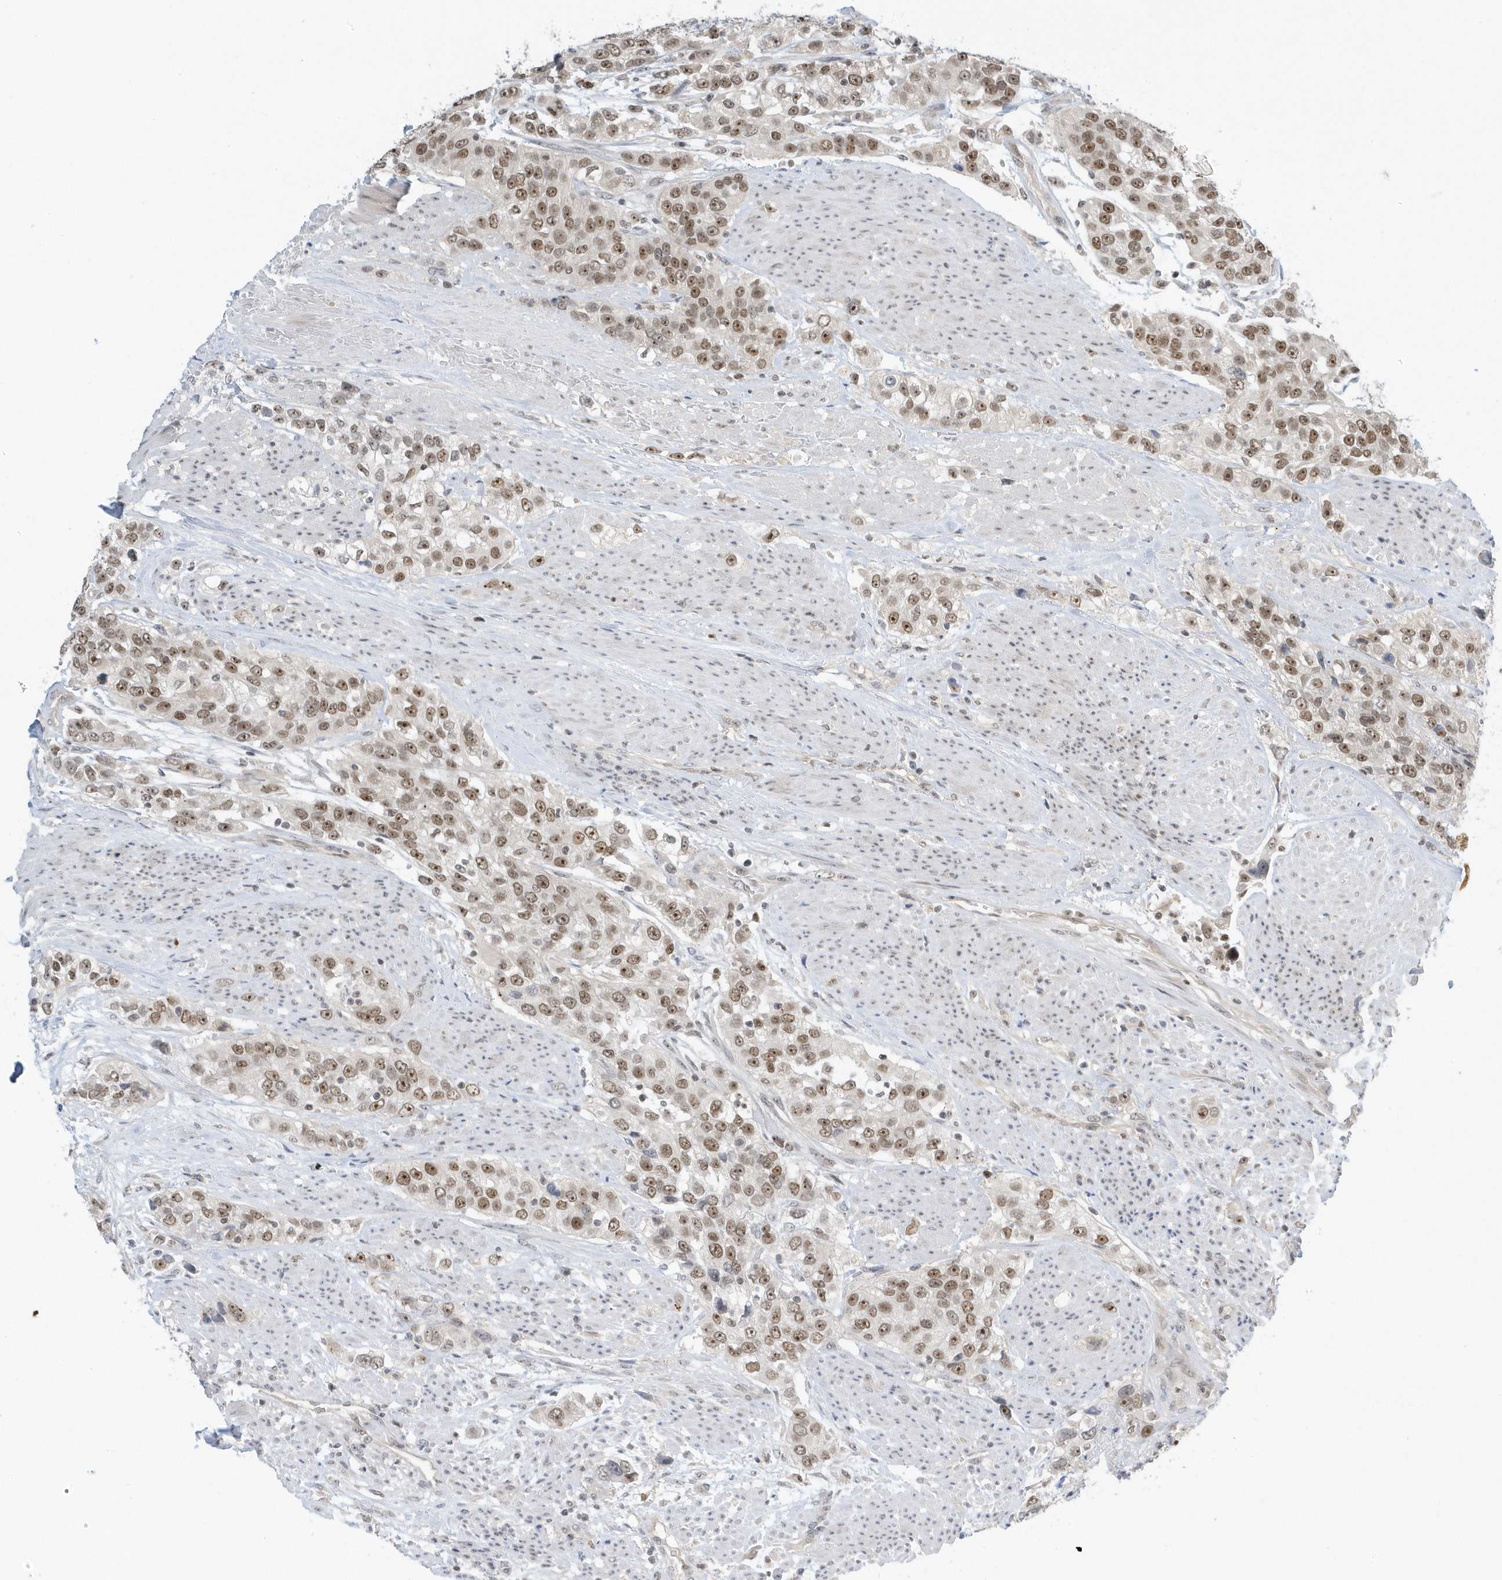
{"staining": {"intensity": "moderate", "quantity": ">75%", "location": "nuclear"}, "tissue": "urothelial cancer", "cell_type": "Tumor cells", "image_type": "cancer", "snomed": [{"axis": "morphology", "description": "Urothelial carcinoma, High grade"}, {"axis": "topography", "description": "Urinary bladder"}], "caption": "Human urothelial cancer stained for a protein (brown) reveals moderate nuclear positive positivity in about >75% of tumor cells.", "gene": "ZNF740", "patient": {"sex": "female", "age": 80}}